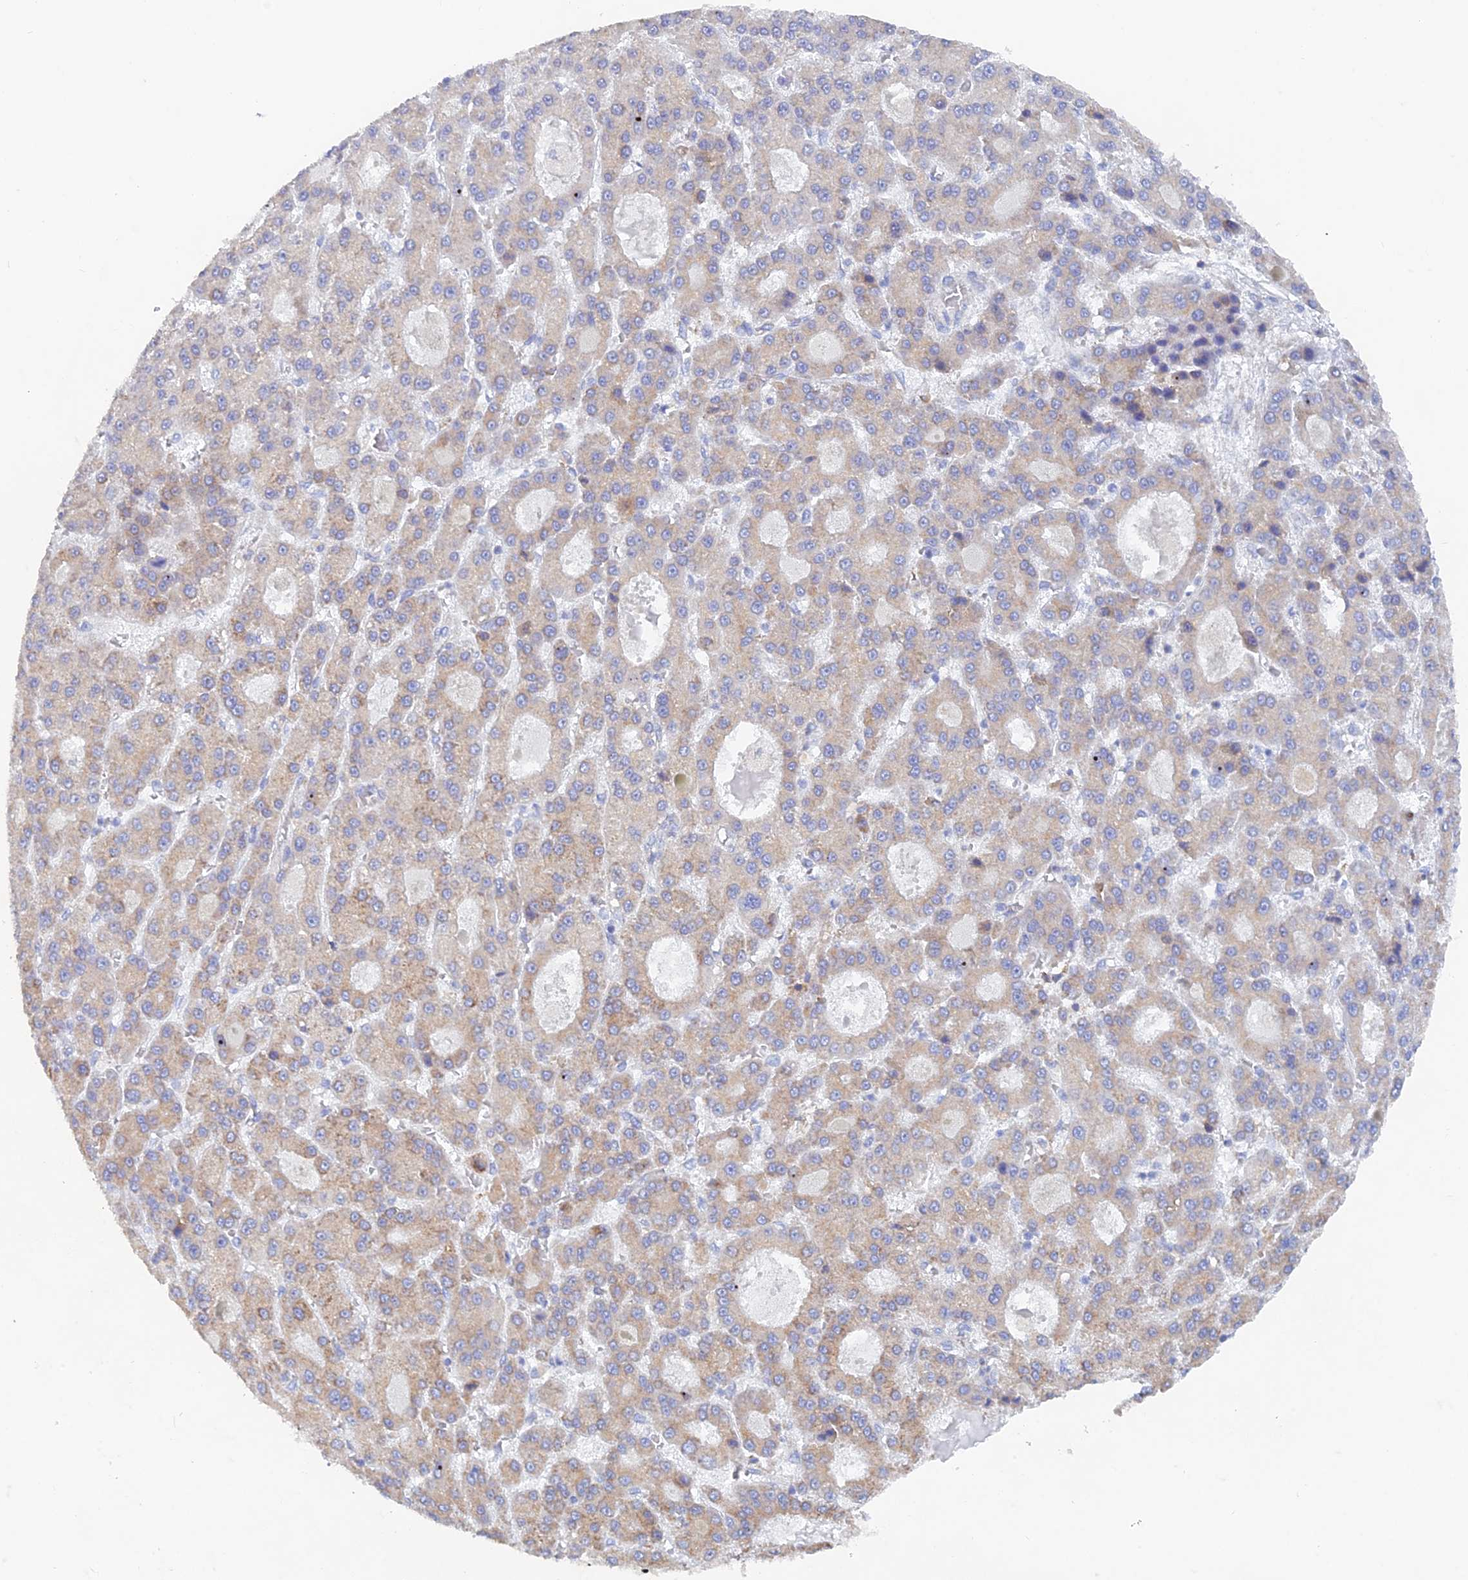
{"staining": {"intensity": "weak", "quantity": "25%-75%", "location": "cytoplasmic/membranous"}, "tissue": "liver cancer", "cell_type": "Tumor cells", "image_type": "cancer", "snomed": [{"axis": "morphology", "description": "Carcinoma, Hepatocellular, NOS"}, {"axis": "topography", "description": "Liver"}], "caption": "Protein analysis of liver cancer tissue shows weak cytoplasmic/membranous staining in about 25%-75% of tumor cells.", "gene": "WDR35", "patient": {"sex": "male", "age": 70}}